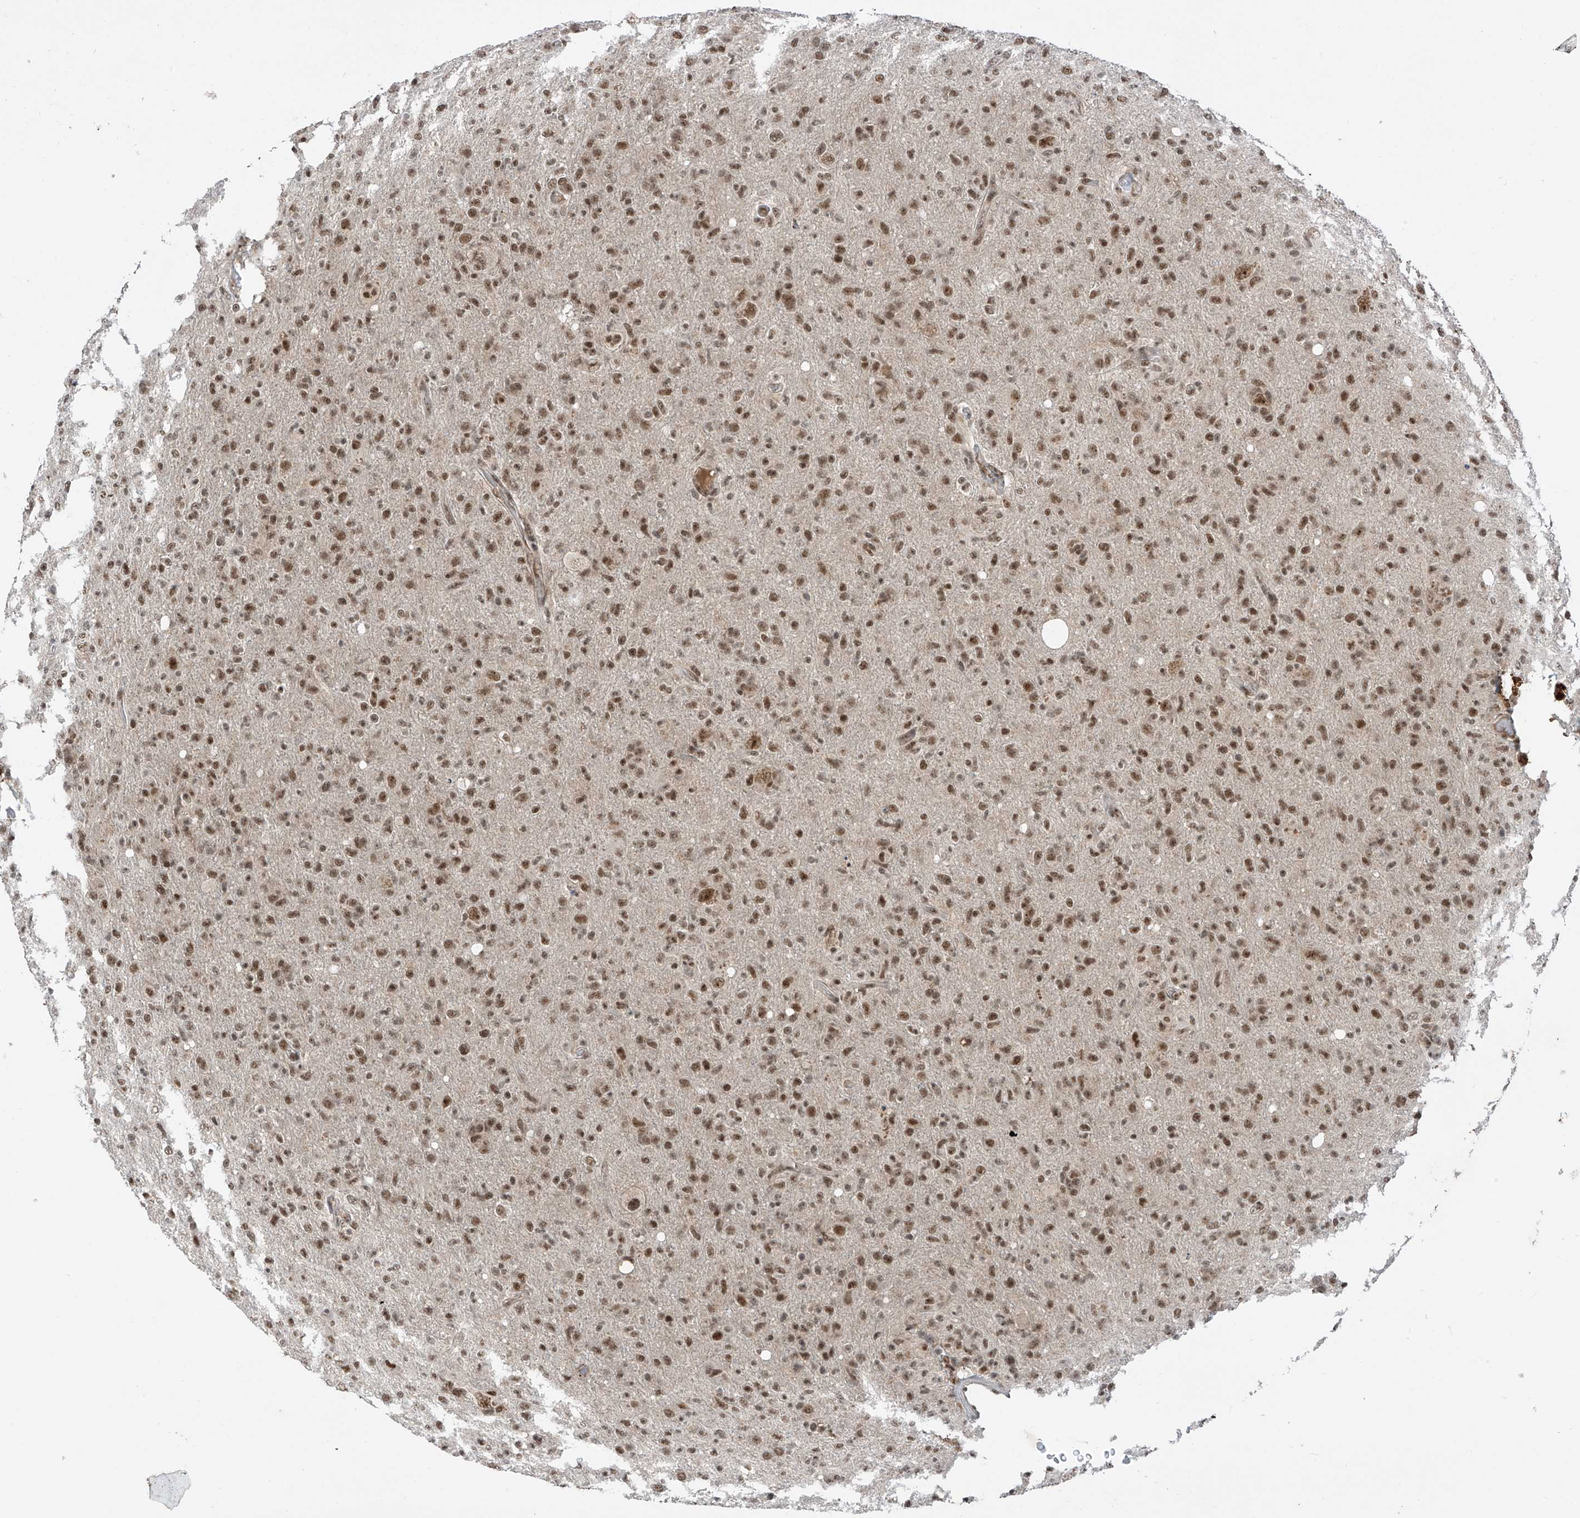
{"staining": {"intensity": "moderate", "quantity": ">75%", "location": "nuclear"}, "tissue": "glioma", "cell_type": "Tumor cells", "image_type": "cancer", "snomed": [{"axis": "morphology", "description": "Glioma, malignant, High grade"}, {"axis": "topography", "description": "Brain"}], "caption": "This image shows immunohistochemistry staining of malignant glioma (high-grade), with medium moderate nuclear positivity in approximately >75% of tumor cells.", "gene": "RPAIN", "patient": {"sex": "female", "age": 57}}